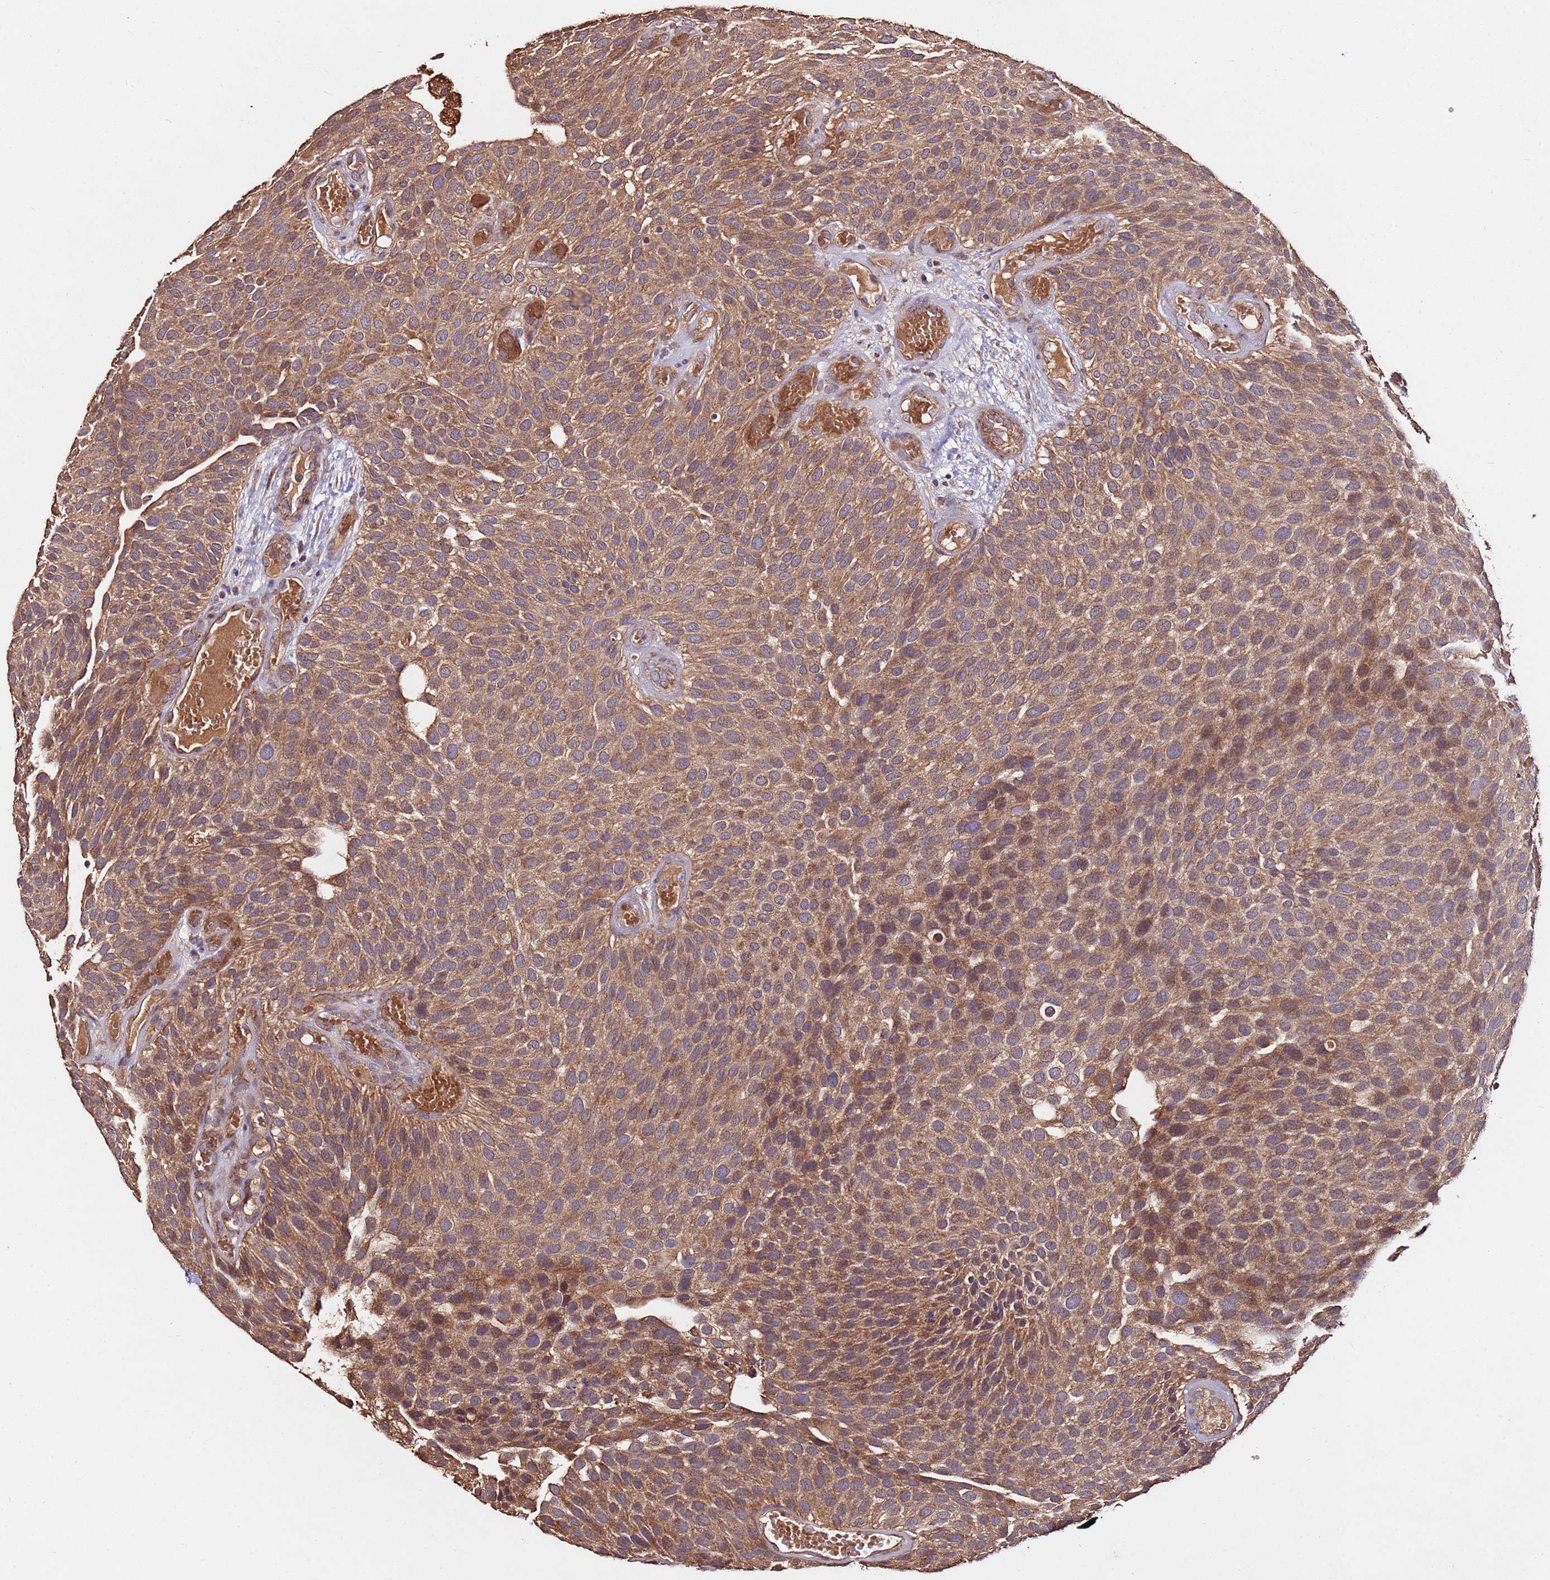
{"staining": {"intensity": "moderate", "quantity": ">75%", "location": "cytoplasmic/membranous"}, "tissue": "urothelial cancer", "cell_type": "Tumor cells", "image_type": "cancer", "snomed": [{"axis": "morphology", "description": "Urothelial carcinoma, Low grade"}, {"axis": "topography", "description": "Urinary bladder"}], "caption": "The image reveals immunohistochemical staining of urothelial carcinoma (low-grade). There is moderate cytoplasmic/membranous staining is identified in about >75% of tumor cells.", "gene": "RPS15A", "patient": {"sex": "male", "age": 89}}